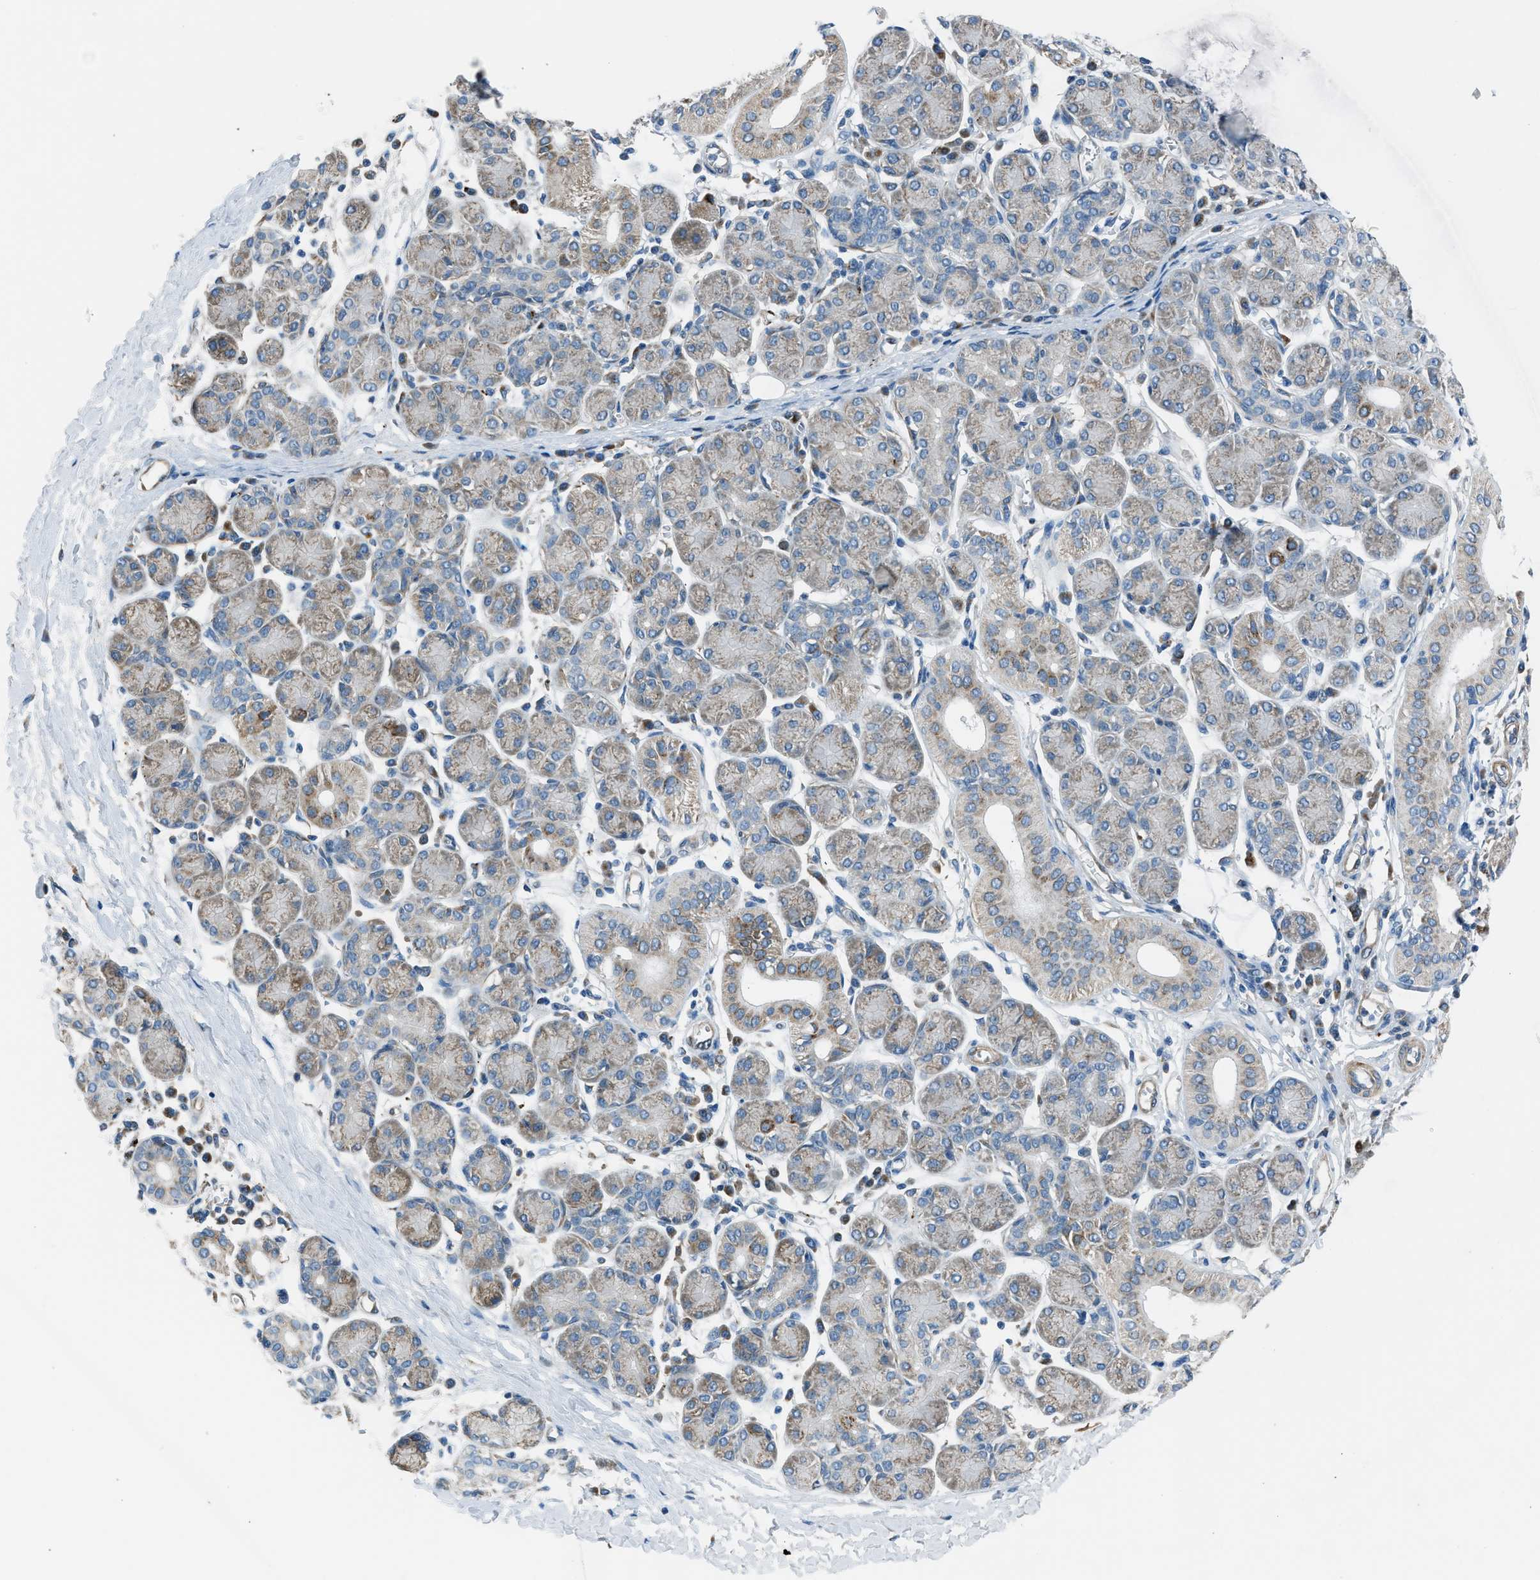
{"staining": {"intensity": "moderate", "quantity": "25%-75%", "location": "cytoplasmic/membranous"}, "tissue": "salivary gland", "cell_type": "Glandular cells", "image_type": "normal", "snomed": [{"axis": "morphology", "description": "Normal tissue, NOS"}, {"axis": "morphology", "description": "Inflammation, NOS"}, {"axis": "topography", "description": "Lymph node"}, {"axis": "topography", "description": "Salivary gland"}], "caption": "This micrograph exhibits immunohistochemistry (IHC) staining of benign salivary gland, with medium moderate cytoplasmic/membranous staining in approximately 25%-75% of glandular cells.", "gene": "LMBR1", "patient": {"sex": "male", "age": 3}}